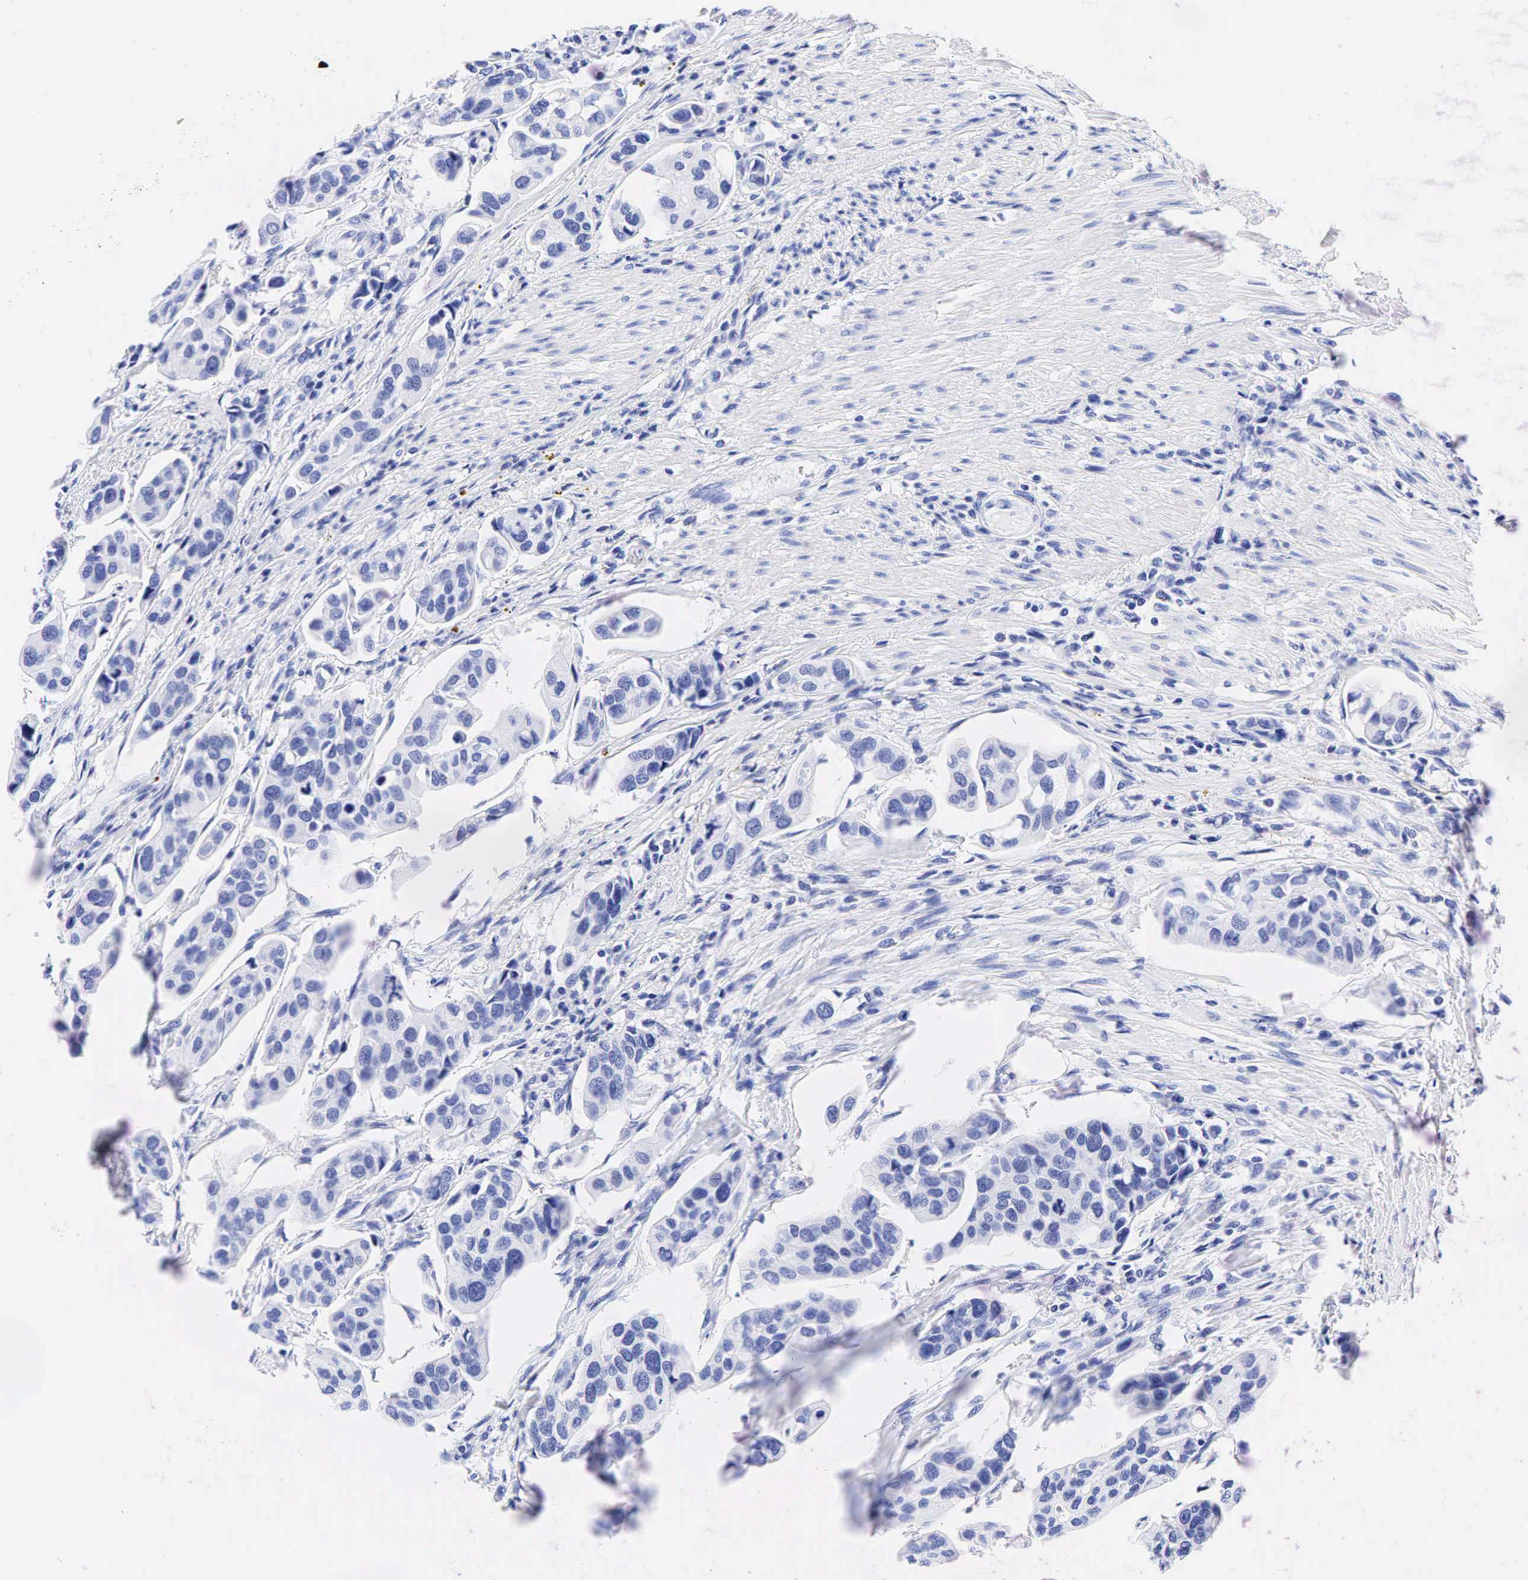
{"staining": {"intensity": "negative", "quantity": "none", "location": "none"}, "tissue": "urothelial cancer", "cell_type": "Tumor cells", "image_type": "cancer", "snomed": [{"axis": "morphology", "description": "Adenocarcinoma, NOS"}, {"axis": "topography", "description": "Urinary bladder"}], "caption": "An immunohistochemistry (IHC) photomicrograph of urothelial cancer is shown. There is no staining in tumor cells of urothelial cancer.", "gene": "ESR1", "patient": {"sex": "male", "age": 61}}